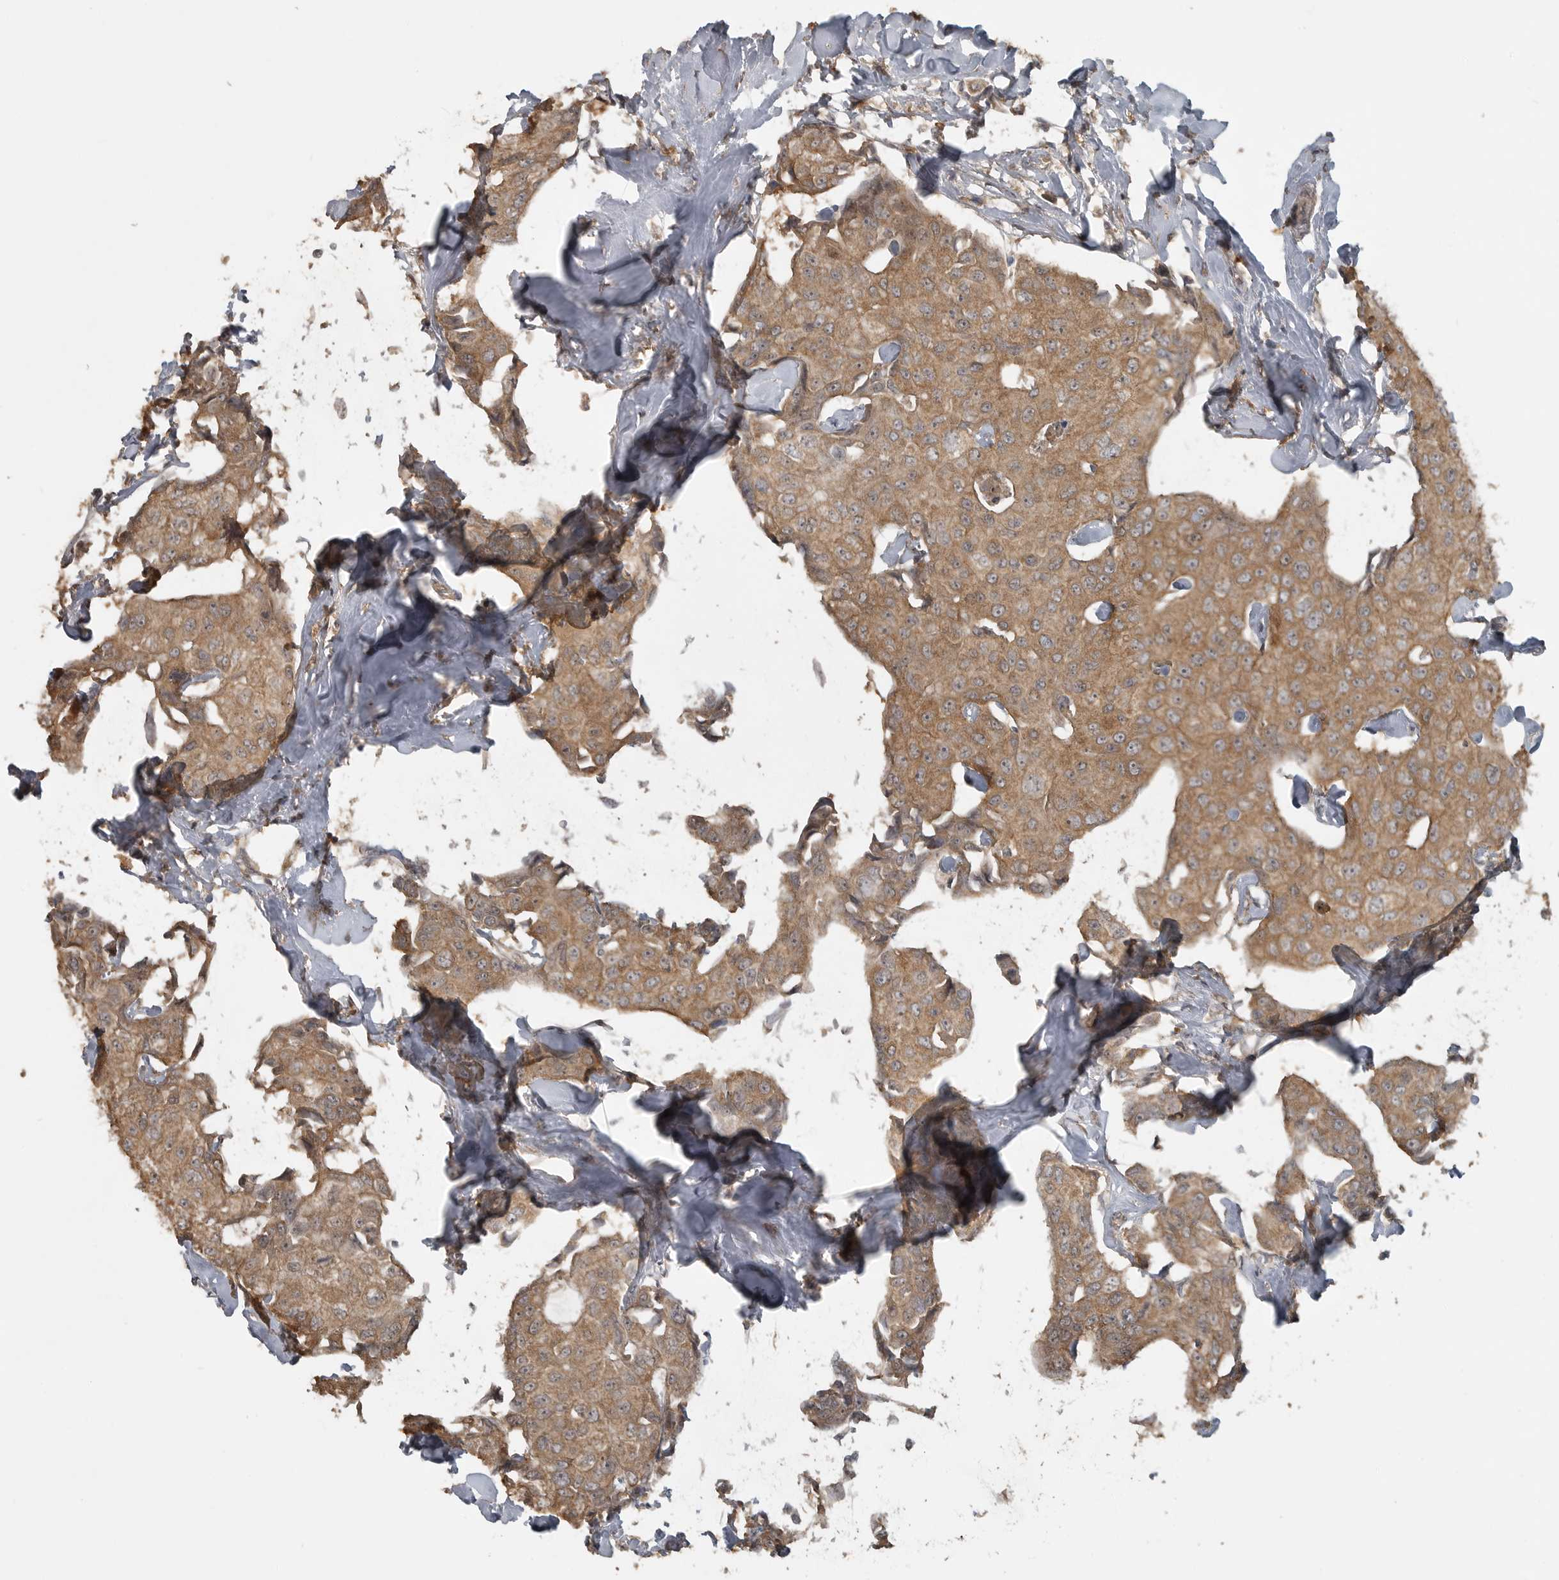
{"staining": {"intensity": "moderate", "quantity": ">75%", "location": "cytoplasmic/membranous"}, "tissue": "breast cancer", "cell_type": "Tumor cells", "image_type": "cancer", "snomed": [{"axis": "morphology", "description": "Duct carcinoma"}, {"axis": "topography", "description": "Breast"}], "caption": "Tumor cells show moderate cytoplasmic/membranous expression in approximately >75% of cells in breast intraductal carcinoma. Nuclei are stained in blue.", "gene": "LLGL1", "patient": {"sex": "female", "age": 80}}